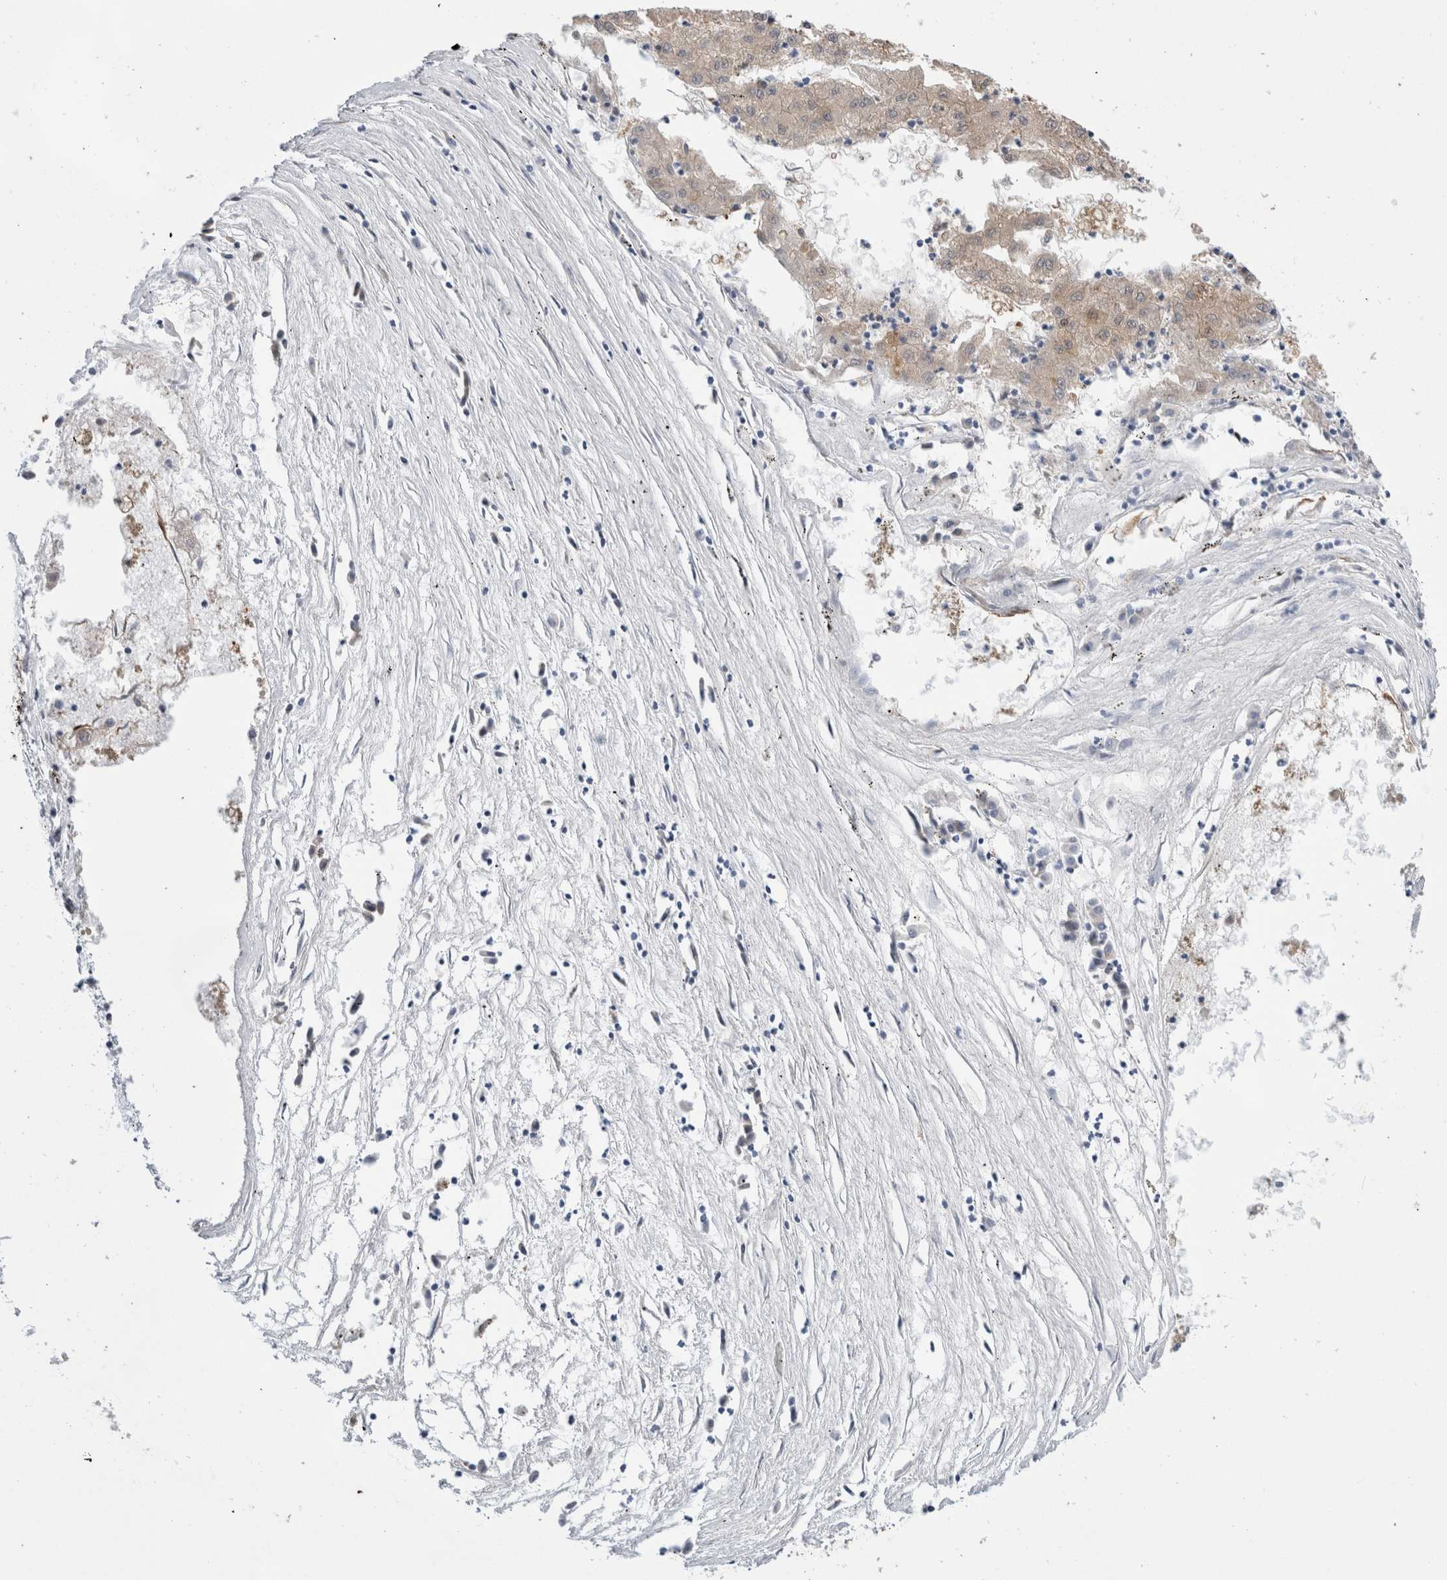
{"staining": {"intensity": "moderate", "quantity": "<25%", "location": "cytoplasmic/membranous"}, "tissue": "liver cancer", "cell_type": "Tumor cells", "image_type": "cancer", "snomed": [{"axis": "morphology", "description": "Carcinoma, Hepatocellular, NOS"}, {"axis": "topography", "description": "Liver"}], "caption": "Protein expression analysis of liver cancer (hepatocellular carcinoma) demonstrates moderate cytoplasmic/membranous expression in about <25% of tumor cells. (Stains: DAB in brown, nuclei in blue, Microscopy: brightfield microscopy at high magnification).", "gene": "NAPEPLD", "patient": {"sex": "male", "age": 72}}